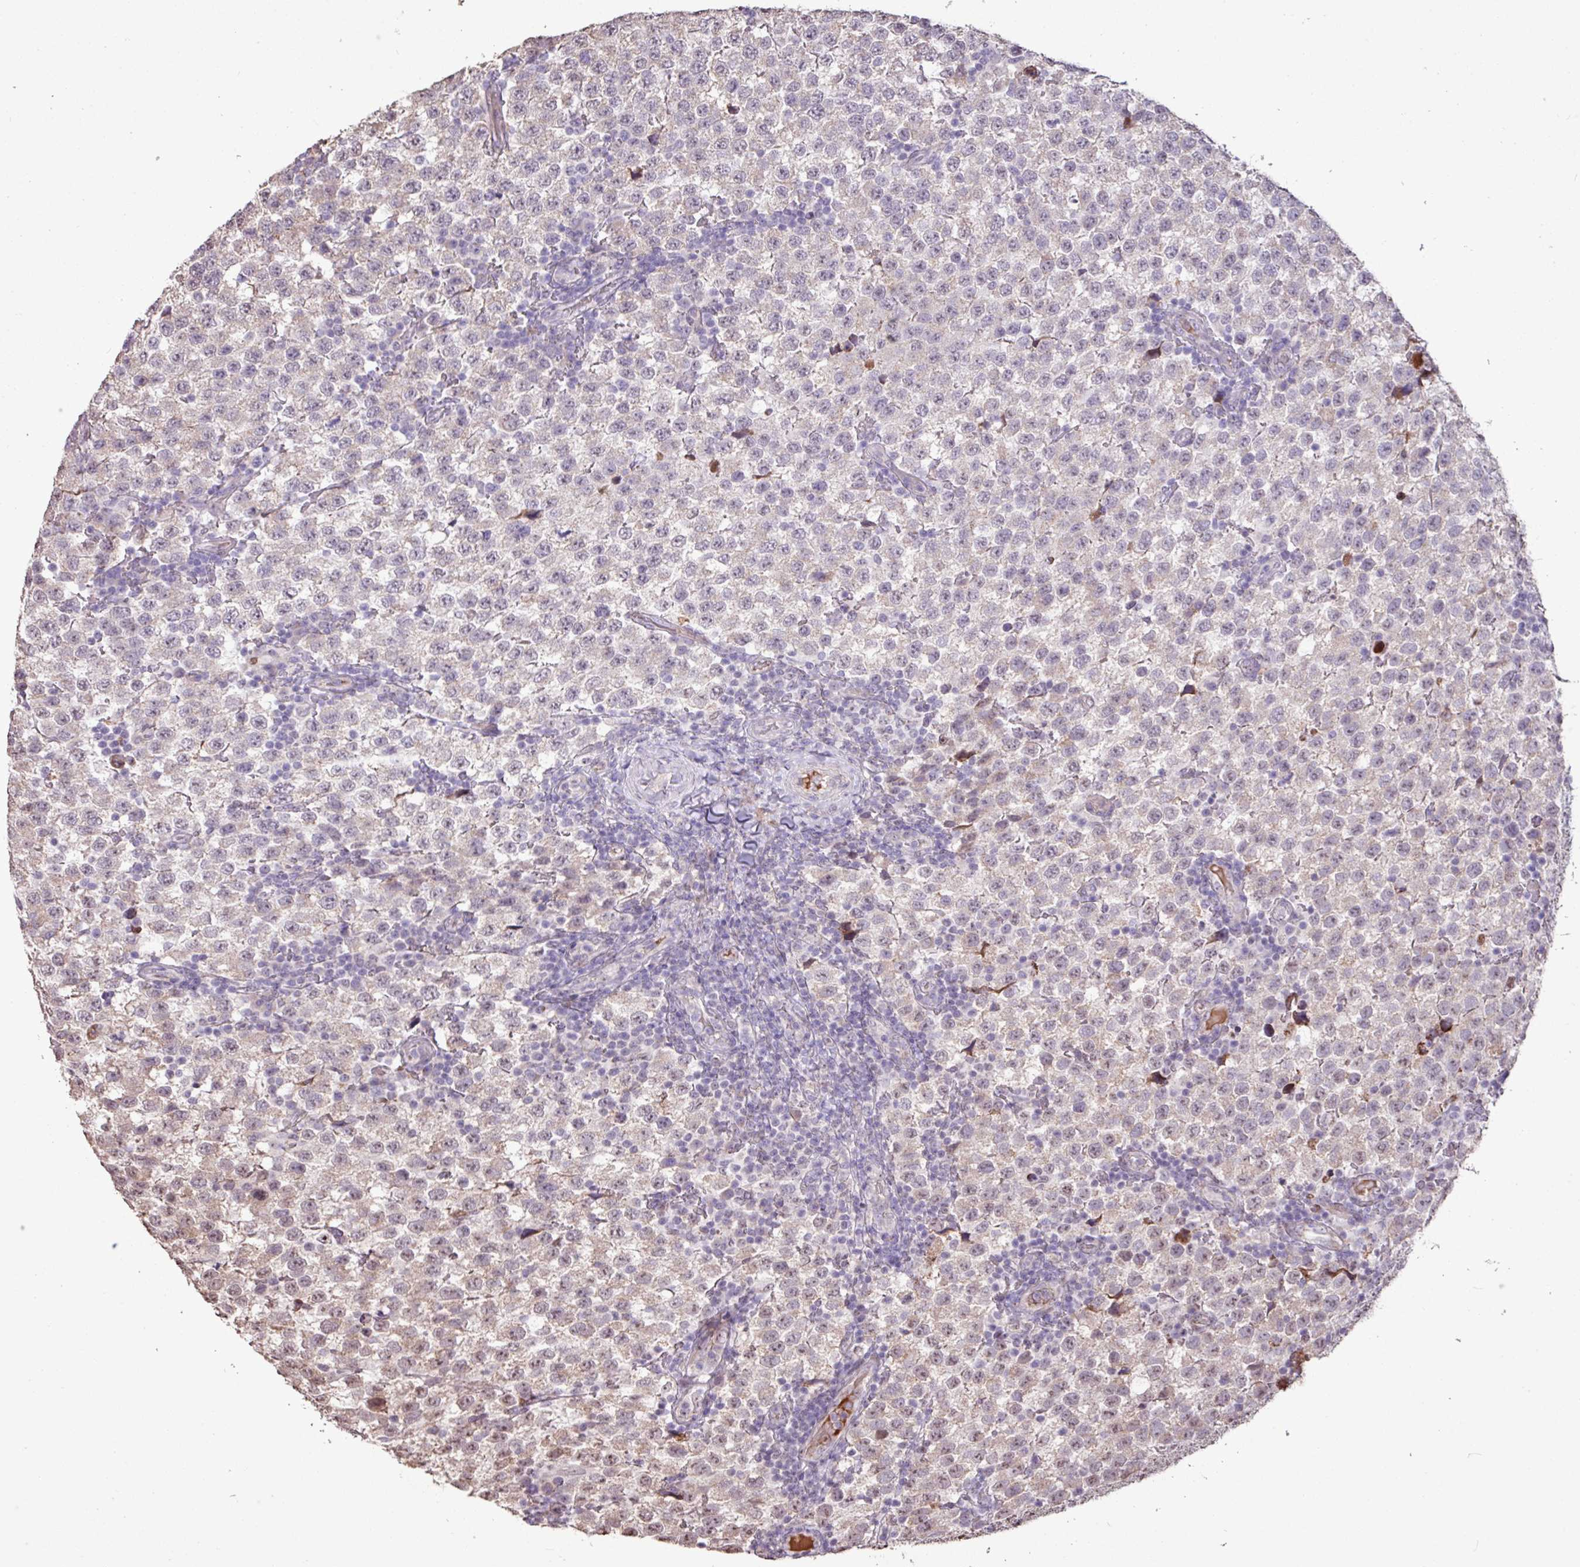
{"staining": {"intensity": "weak", "quantity": "<25%", "location": "cytoplasmic/membranous"}, "tissue": "testis cancer", "cell_type": "Tumor cells", "image_type": "cancer", "snomed": [{"axis": "morphology", "description": "Seminoma, NOS"}, {"axis": "topography", "description": "Testis"}], "caption": "Tumor cells are negative for protein expression in human seminoma (testis). (DAB (3,3'-diaminobenzidine) immunohistochemistry (IHC) with hematoxylin counter stain).", "gene": "L3MBTL3", "patient": {"sex": "male", "age": 34}}